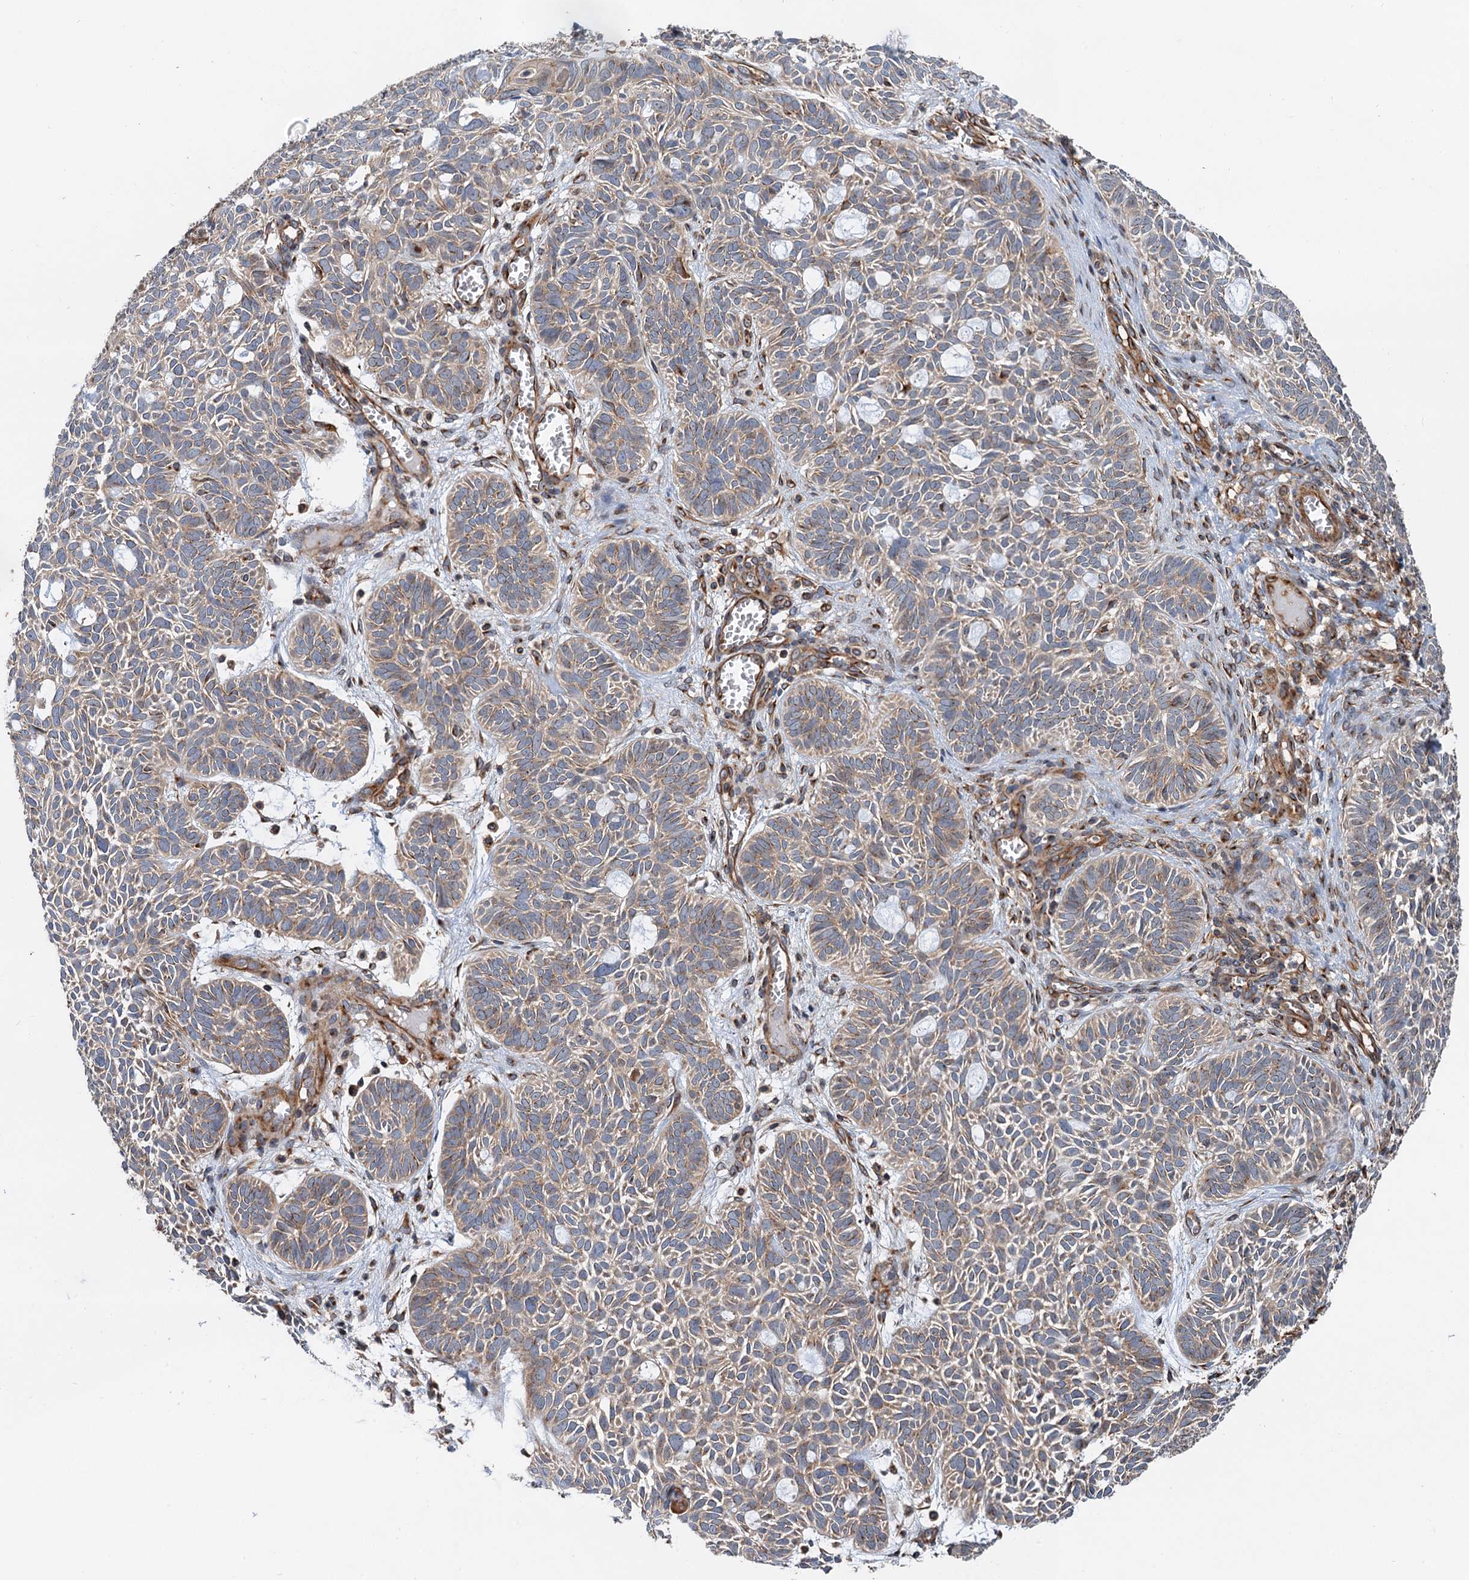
{"staining": {"intensity": "weak", "quantity": ">75%", "location": "cytoplasmic/membranous"}, "tissue": "skin cancer", "cell_type": "Tumor cells", "image_type": "cancer", "snomed": [{"axis": "morphology", "description": "Basal cell carcinoma"}, {"axis": "topography", "description": "Skin"}], "caption": "A histopathology image of skin basal cell carcinoma stained for a protein displays weak cytoplasmic/membranous brown staining in tumor cells.", "gene": "ANKRD26", "patient": {"sex": "male", "age": 69}}